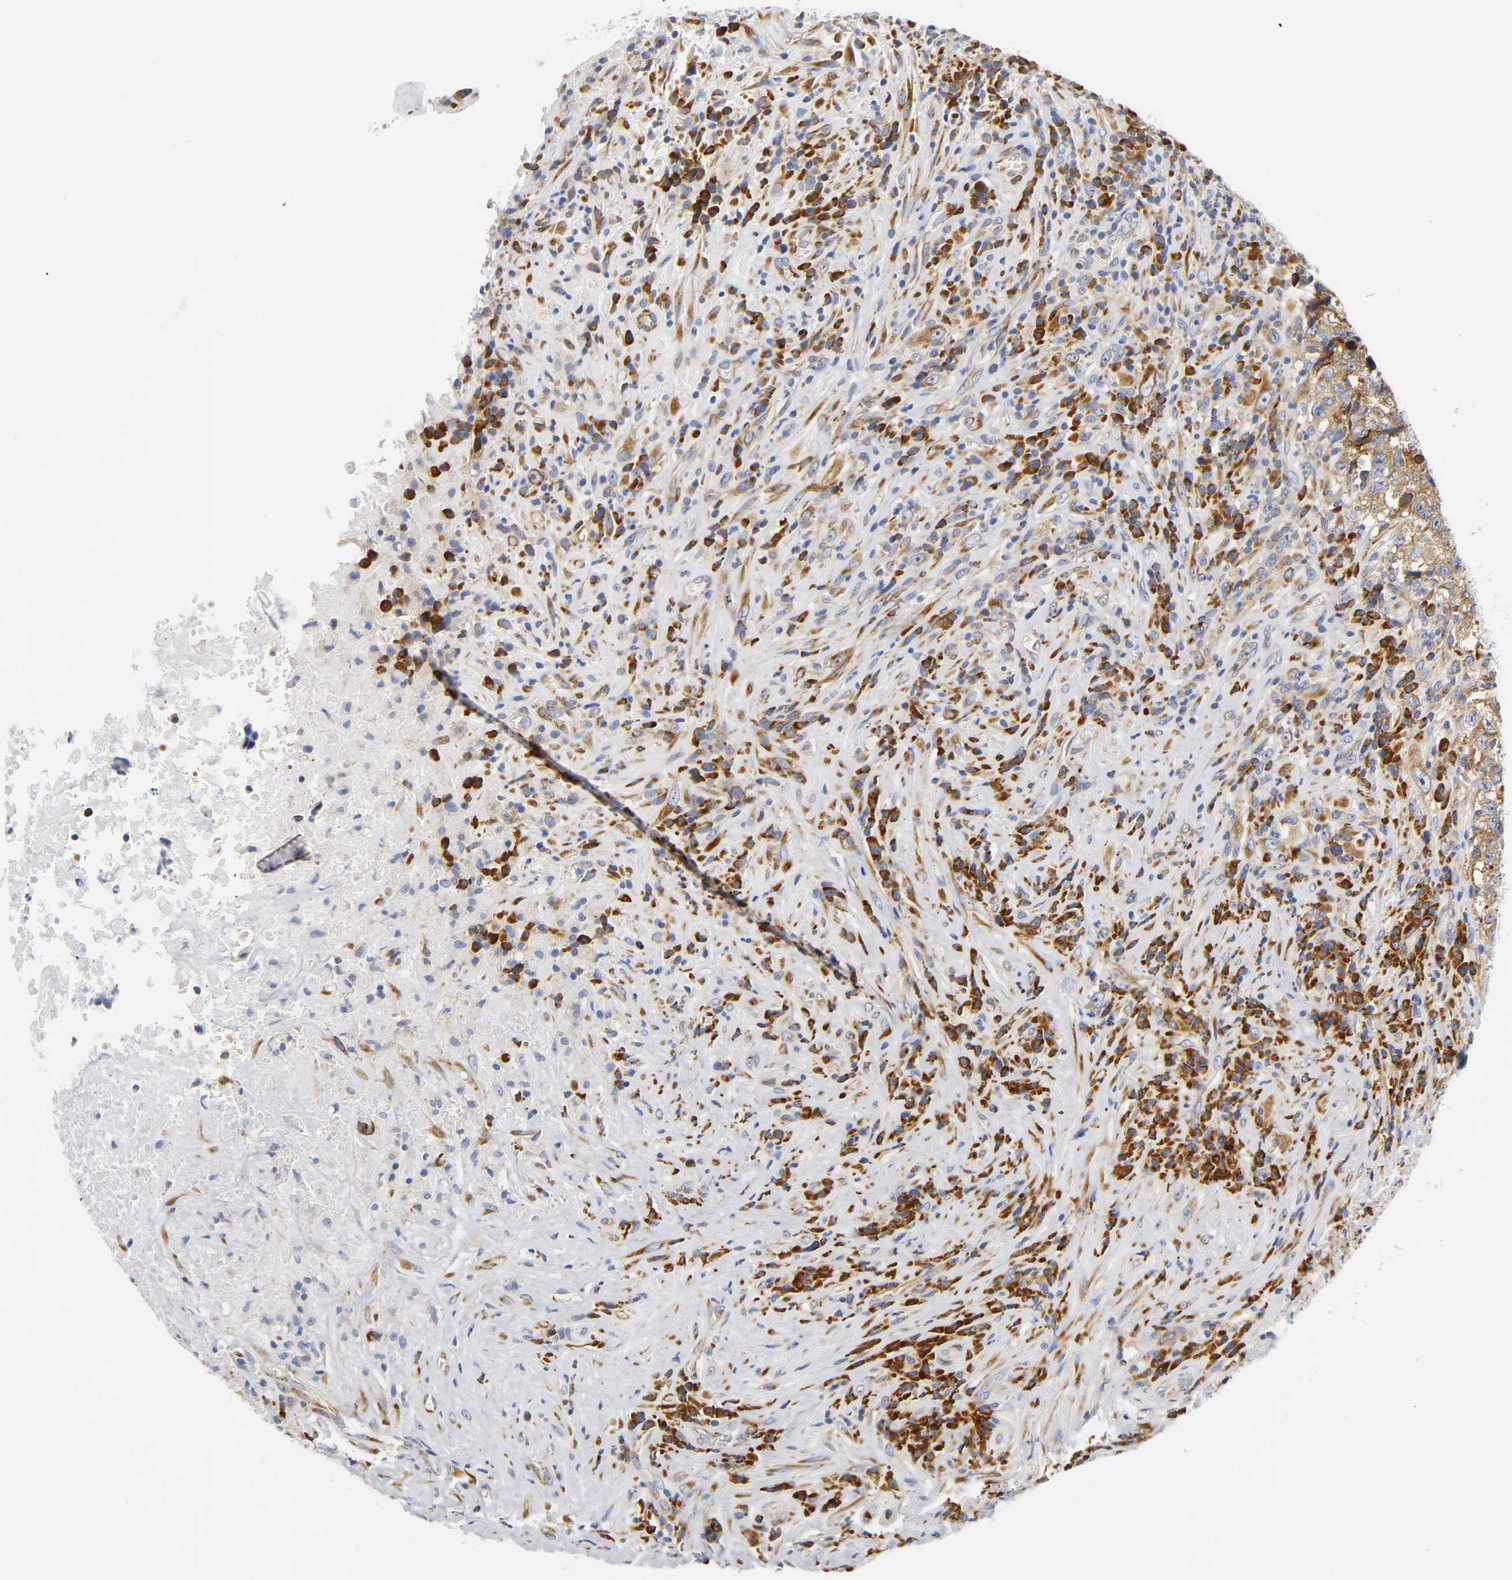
{"staining": {"intensity": "weak", "quantity": ">75%", "location": "cytoplasmic/membranous"}, "tissue": "testis cancer", "cell_type": "Tumor cells", "image_type": "cancer", "snomed": [{"axis": "morphology", "description": "Necrosis, NOS"}, {"axis": "morphology", "description": "Carcinoma, Embryonal, NOS"}, {"axis": "topography", "description": "Testis"}], "caption": "A micrograph of testis embryonal carcinoma stained for a protein displays weak cytoplasmic/membranous brown staining in tumor cells.", "gene": "REL", "patient": {"sex": "male", "age": 19}}